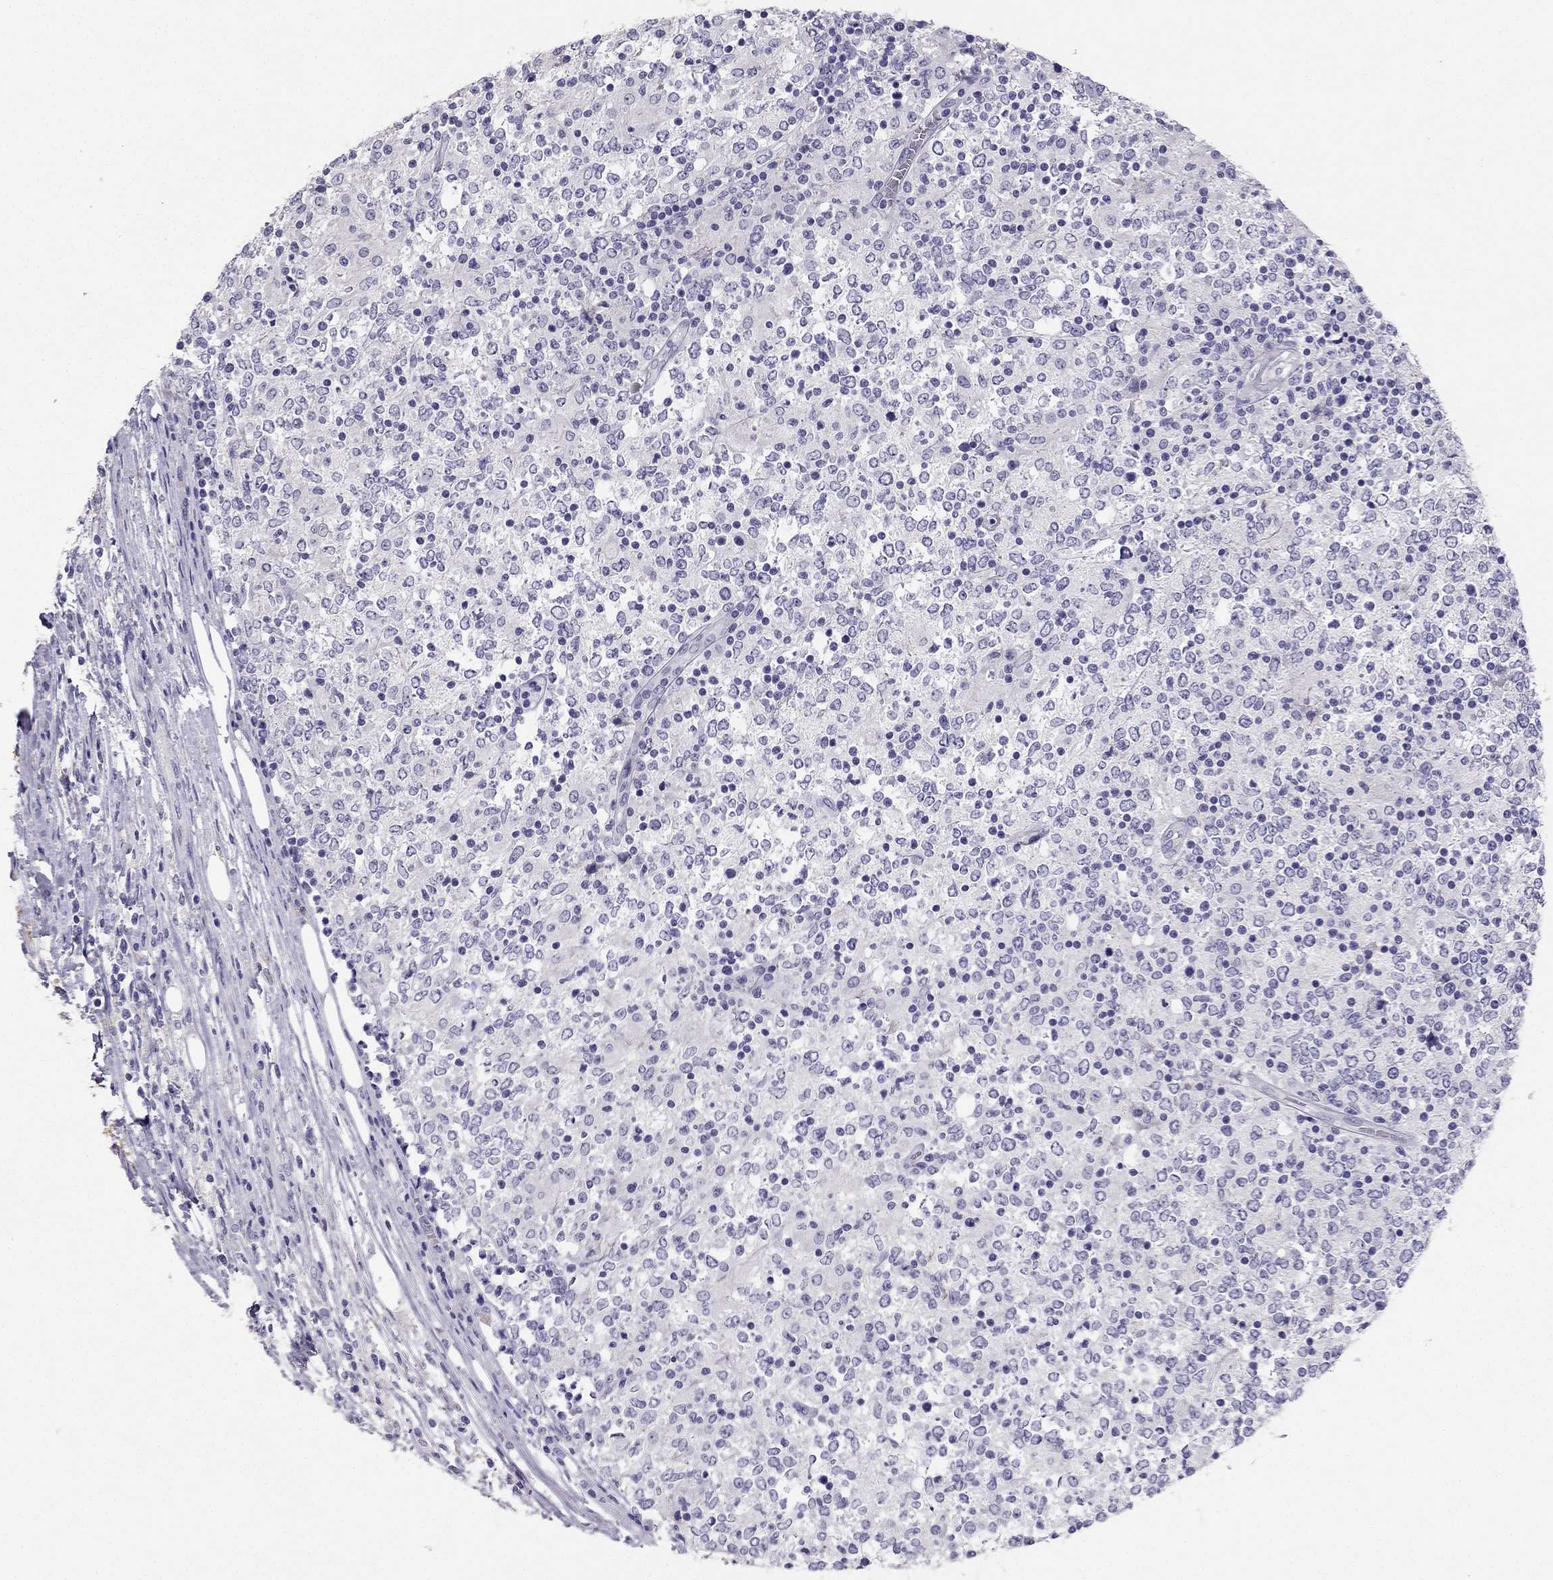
{"staining": {"intensity": "negative", "quantity": "none", "location": "none"}, "tissue": "lymphoma", "cell_type": "Tumor cells", "image_type": "cancer", "snomed": [{"axis": "morphology", "description": "Malignant lymphoma, non-Hodgkin's type, High grade"}, {"axis": "topography", "description": "Lymph node"}], "caption": "Immunohistochemistry histopathology image of neoplastic tissue: high-grade malignant lymphoma, non-Hodgkin's type stained with DAB (3,3'-diaminobenzidine) reveals no significant protein positivity in tumor cells.", "gene": "LMTK3", "patient": {"sex": "female", "age": 84}}